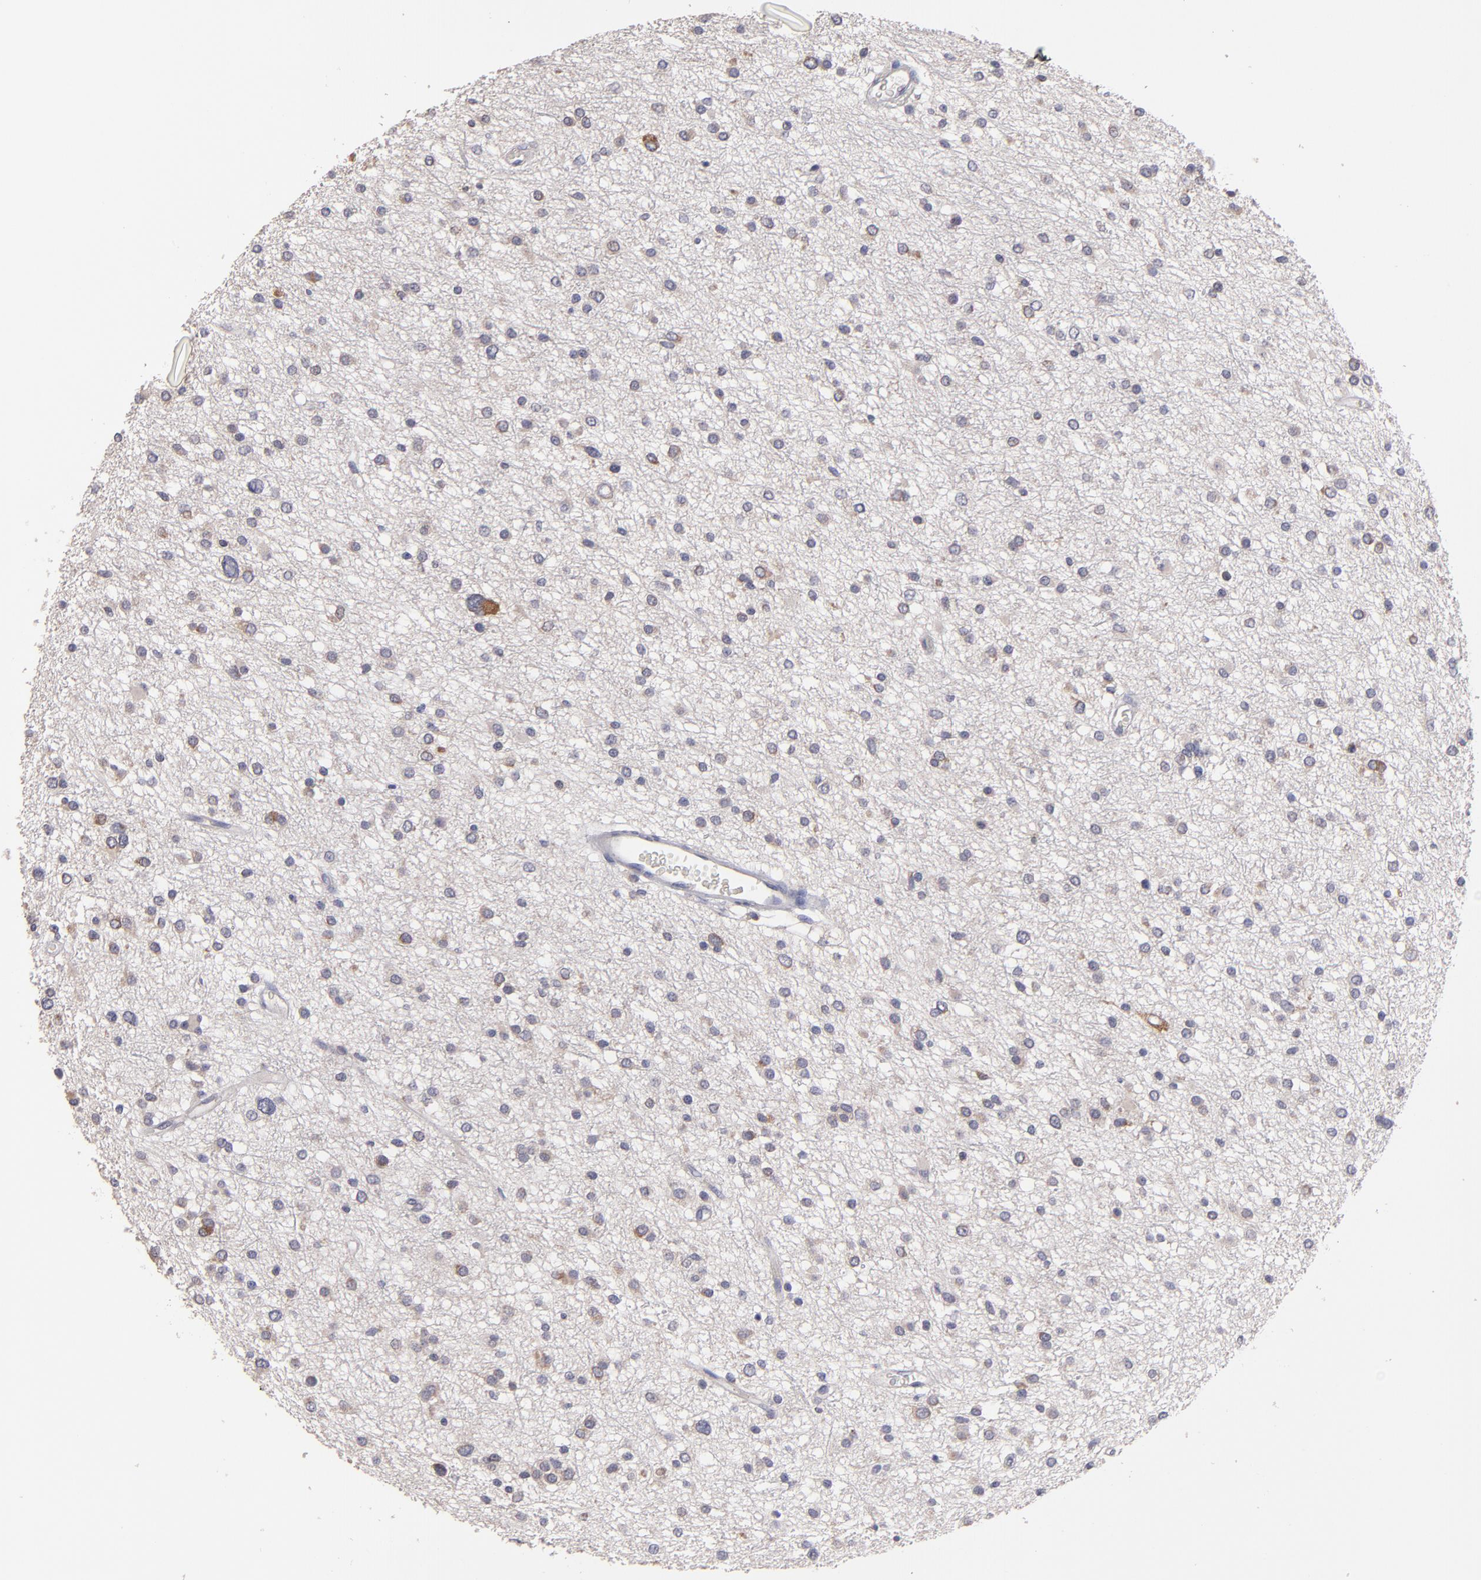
{"staining": {"intensity": "weak", "quantity": "<25%", "location": "cytoplasmic/membranous"}, "tissue": "glioma", "cell_type": "Tumor cells", "image_type": "cancer", "snomed": [{"axis": "morphology", "description": "Glioma, malignant, Low grade"}, {"axis": "topography", "description": "Brain"}], "caption": "Tumor cells are negative for brown protein staining in malignant low-grade glioma.", "gene": "HCCS", "patient": {"sex": "female", "age": 36}}